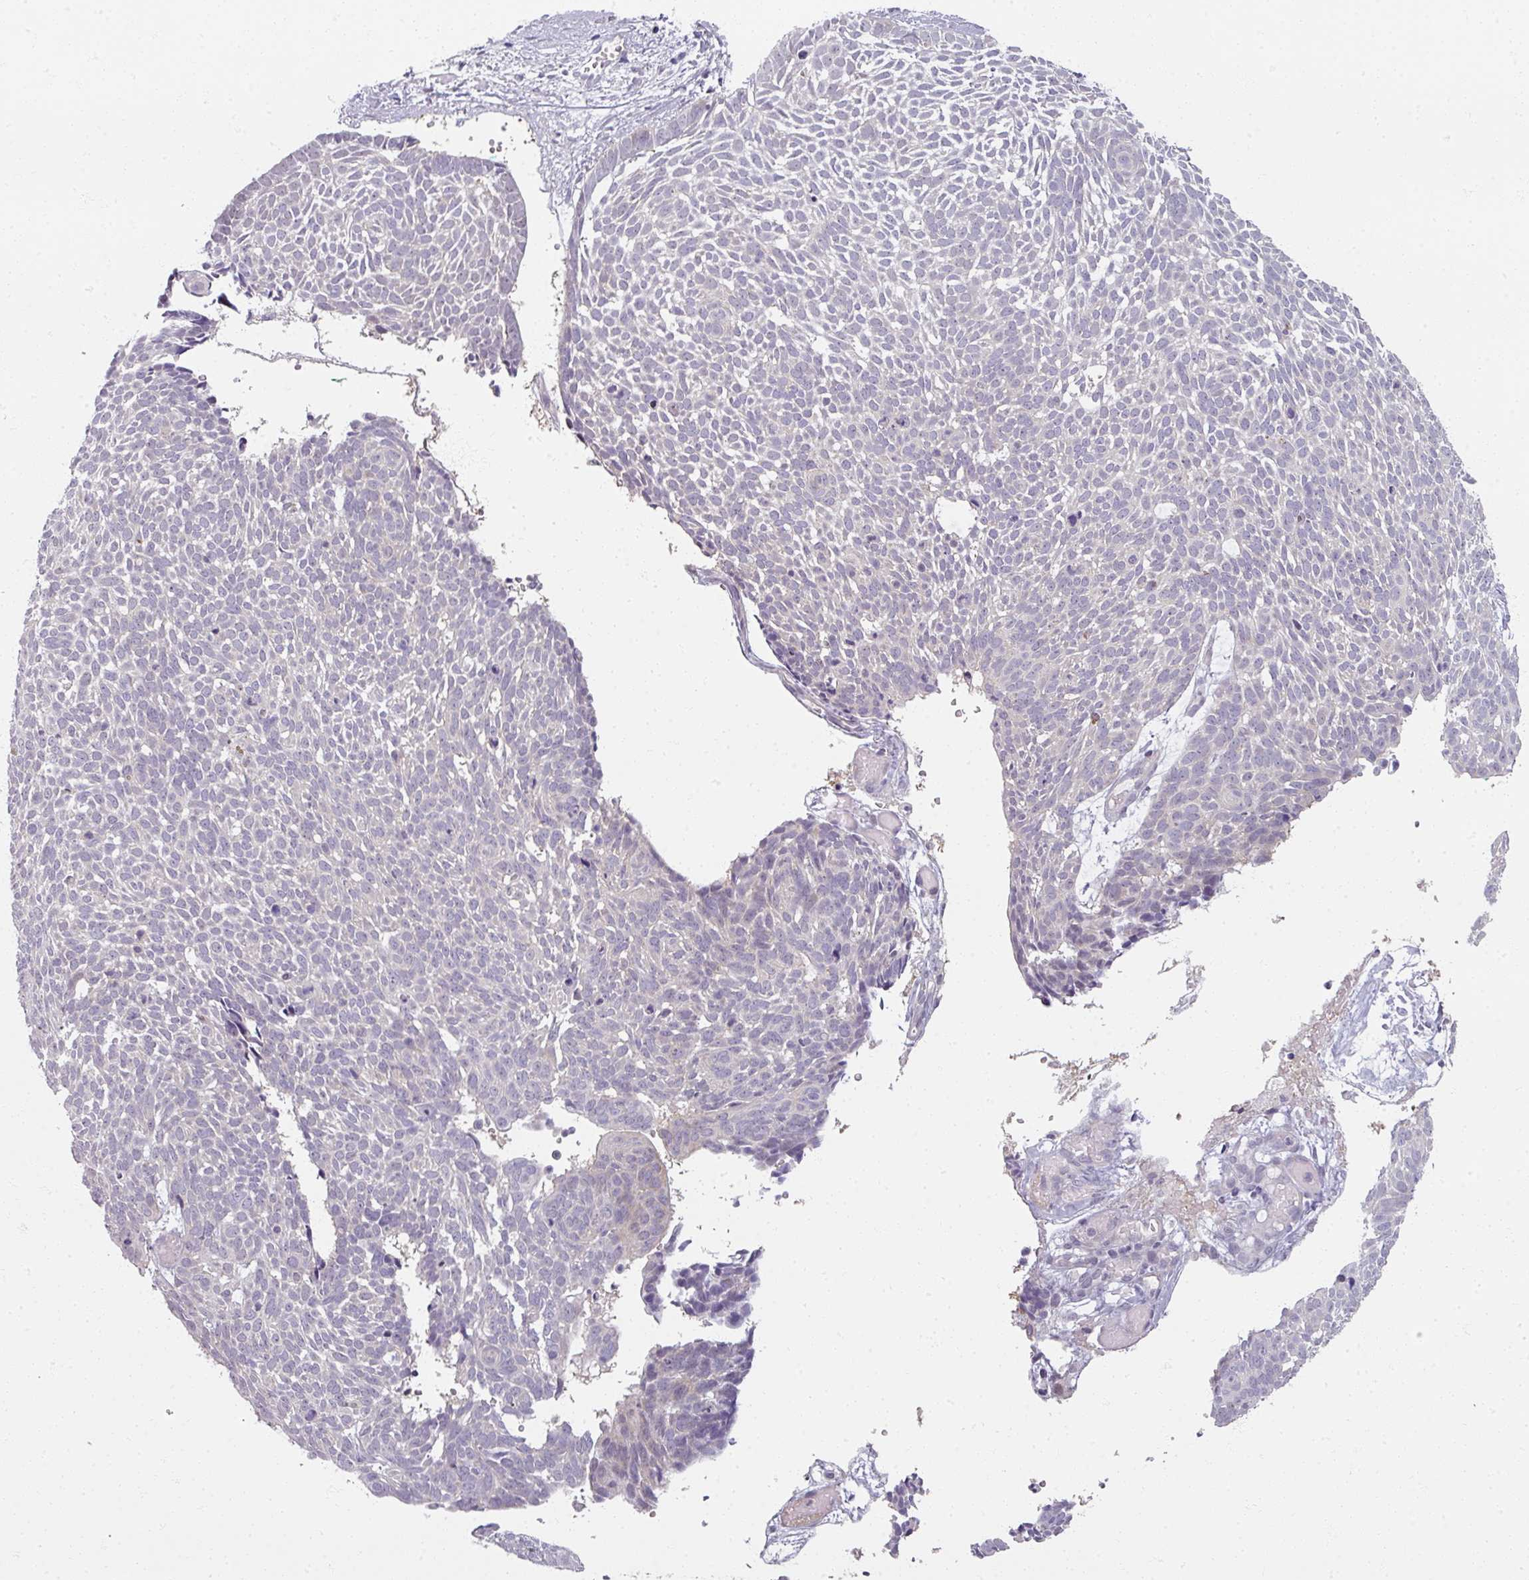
{"staining": {"intensity": "negative", "quantity": "none", "location": "none"}, "tissue": "skin cancer", "cell_type": "Tumor cells", "image_type": "cancer", "snomed": [{"axis": "morphology", "description": "Basal cell carcinoma"}, {"axis": "topography", "description": "Skin"}], "caption": "Immunohistochemistry image of neoplastic tissue: human skin cancer stained with DAB (3,3'-diaminobenzidine) reveals no significant protein positivity in tumor cells.", "gene": "MYMK", "patient": {"sex": "male", "age": 61}}